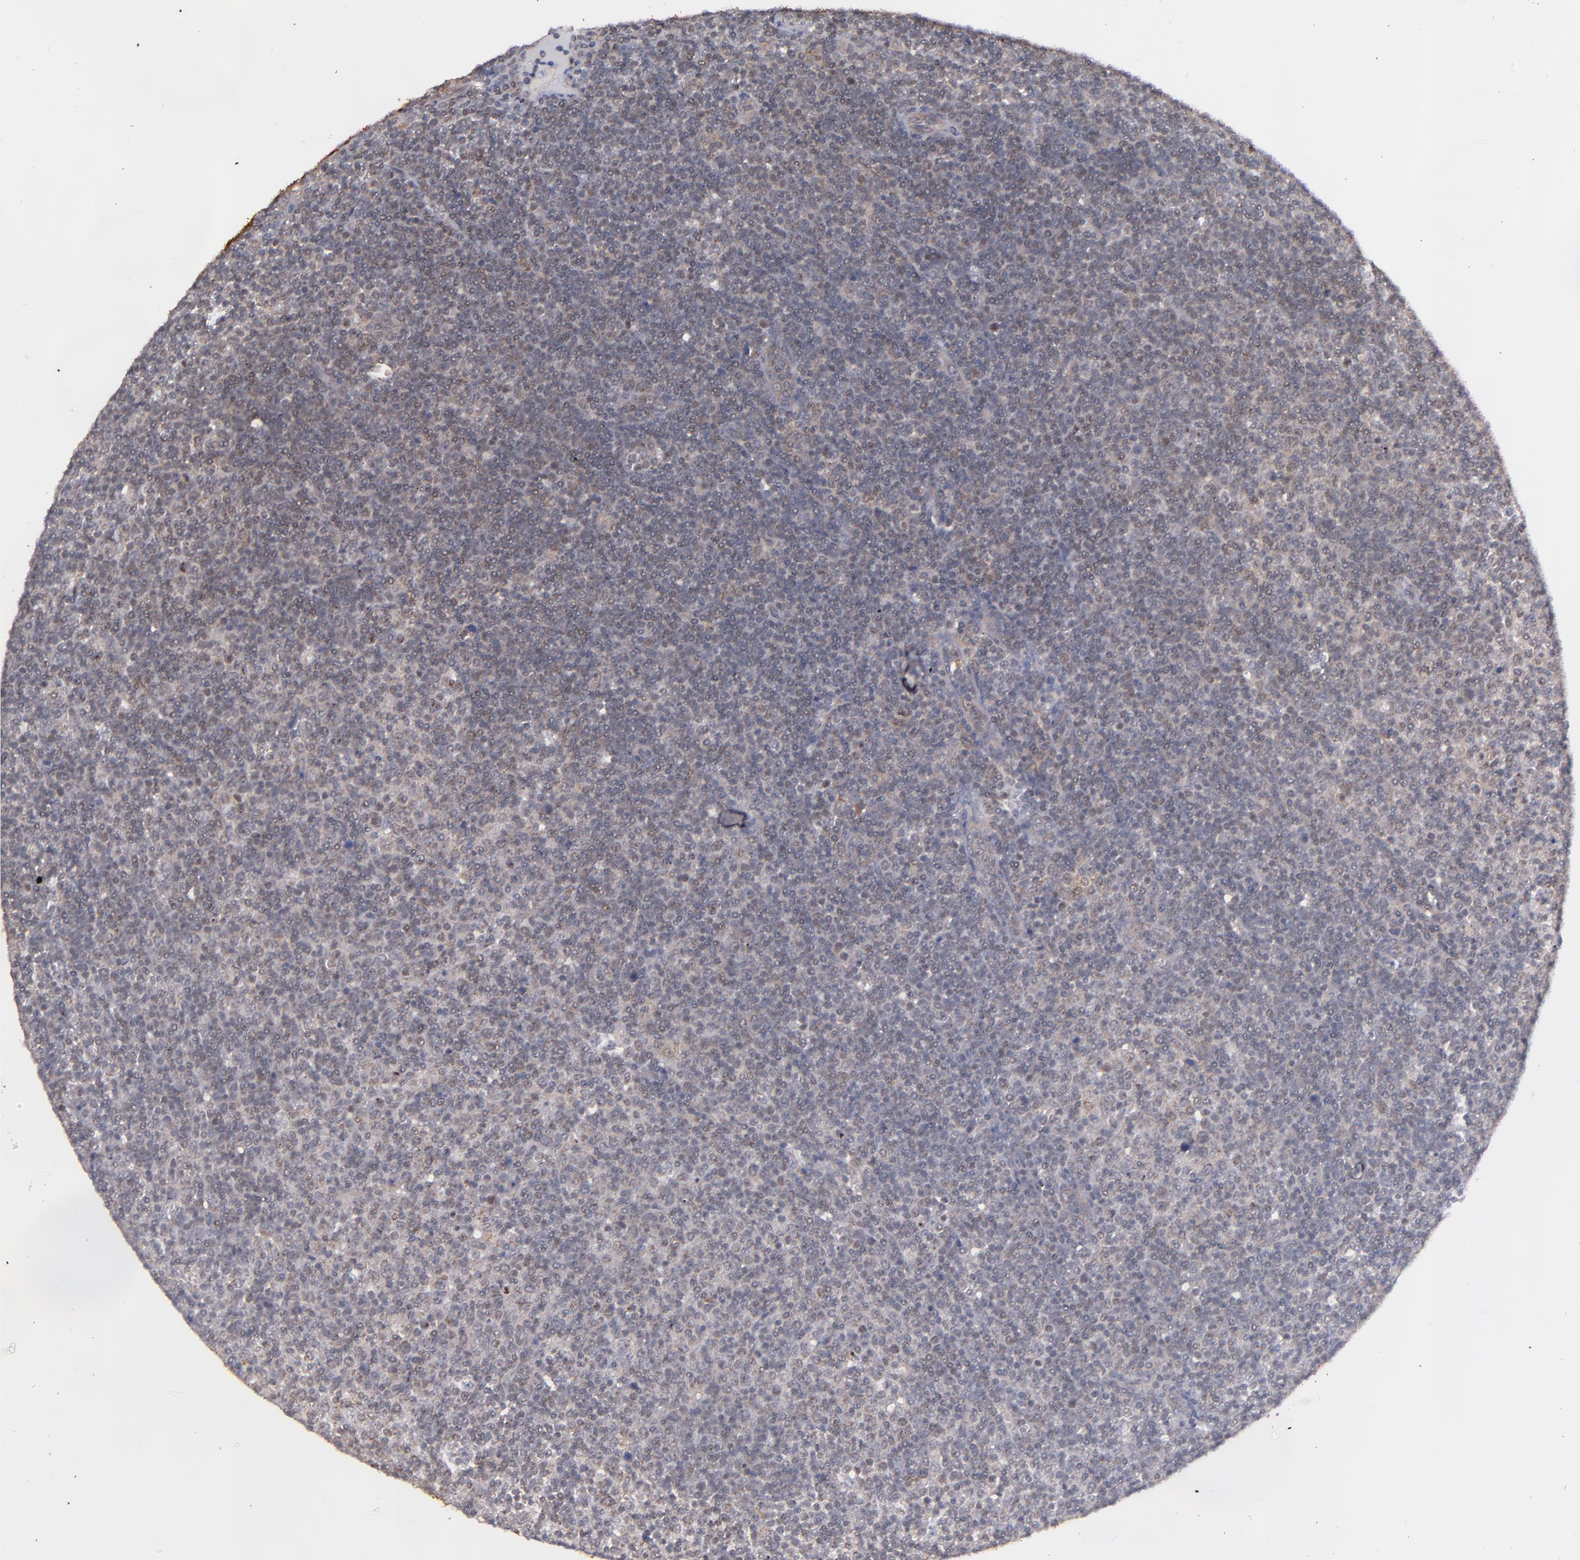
{"staining": {"intensity": "weak", "quantity": ">75%", "location": "cytoplasmic/membranous"}, "tissue": "lymphoma", "cell_type": "Tumor cells", "image_type": "cancer", "snomed": [{"axis": "morphology", "description": "Malignant lymphoma, non-Hodgkin's type, Low grade"}, {"axis": "topography", "description": "Lymph node"}], "caption": "Human lymphoma stained with a brown dye demonstrates weak cytoplasmic/membranous positive expression in approximately >75% of tumor cells.", "gene": "SYP", "patient": {"sex": "male", "age": 70}}